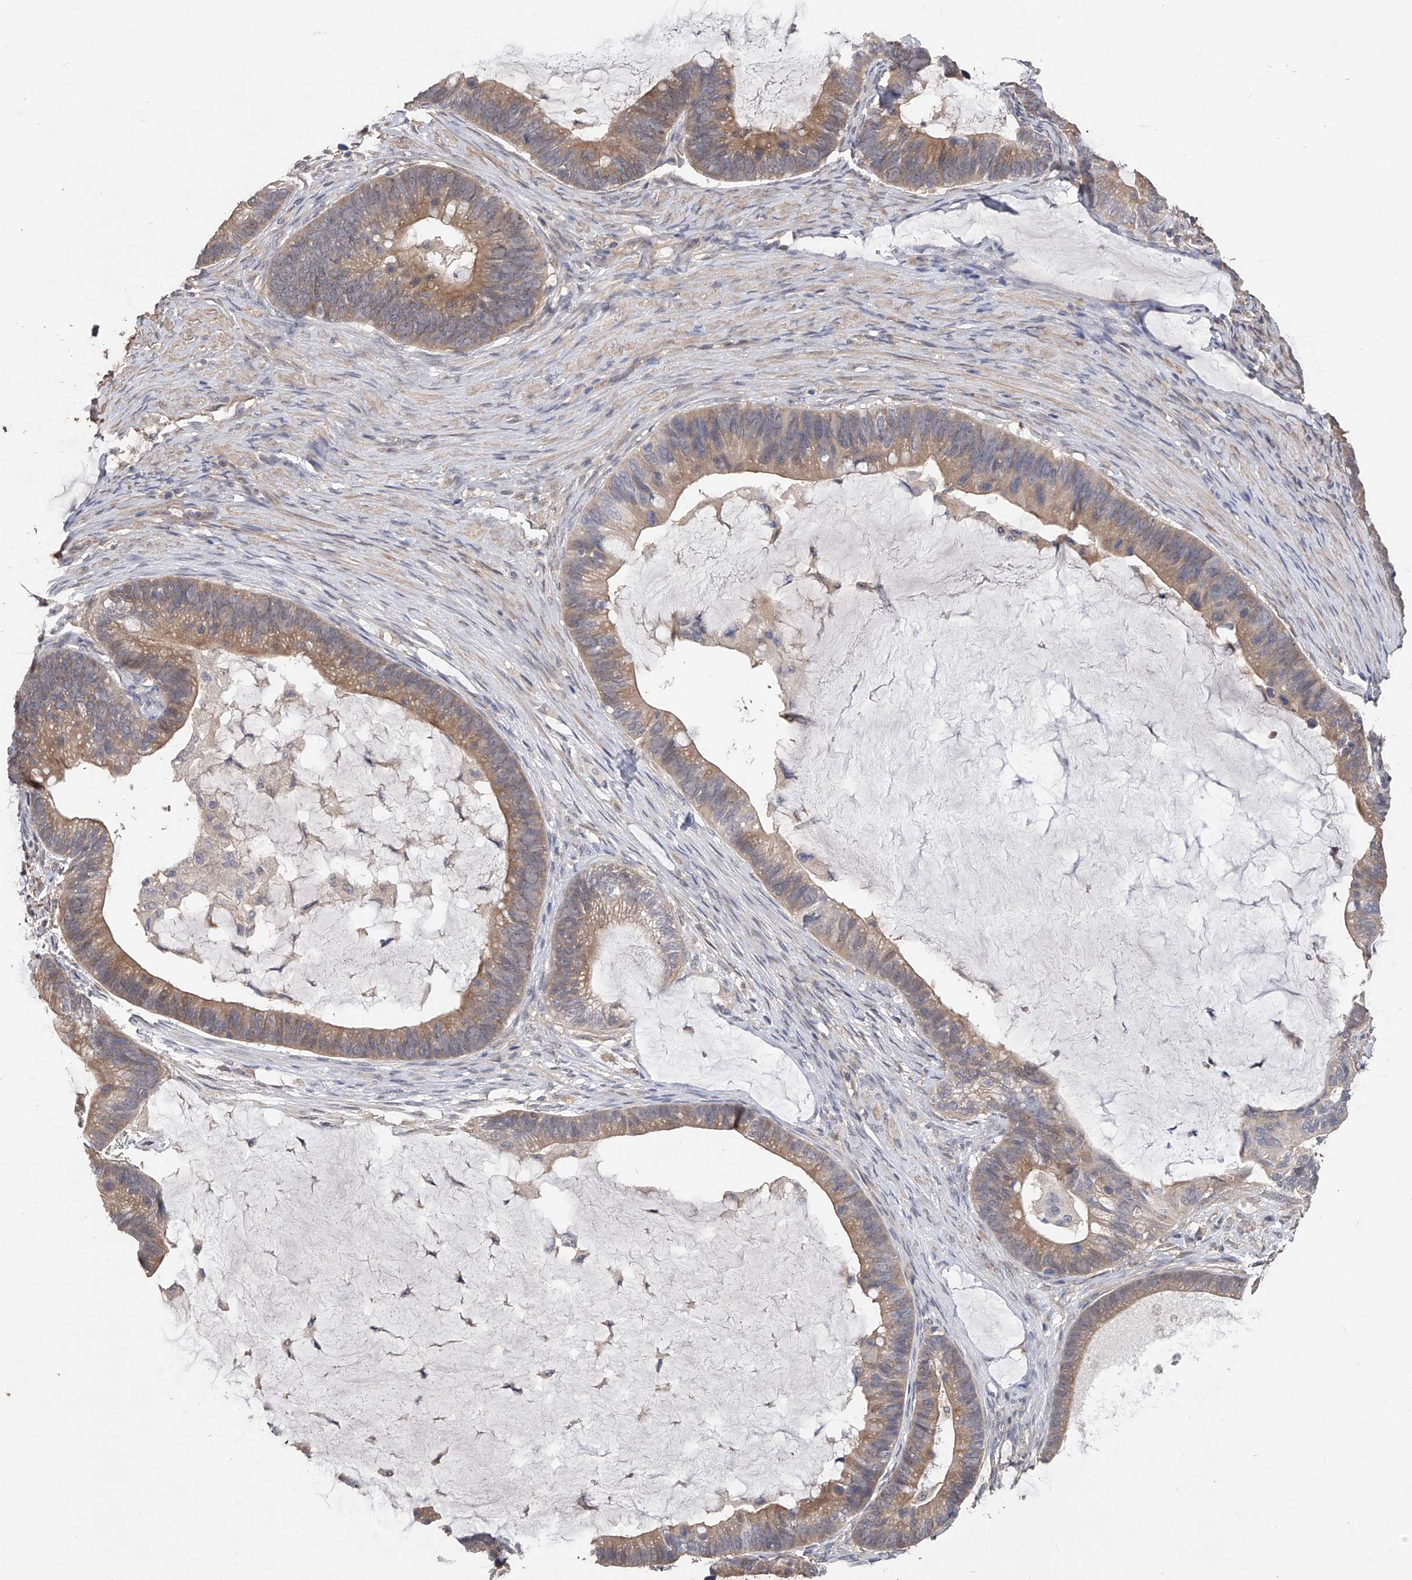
{"staining": {"intensity": "moderate", "quantity": ">75%", "location": "cytoplasmic/membranous"}, "tissue": "ovarian cancer", "cell_type": "Tumor cells", "image_type": "cancer", "snomed": [{"axis": "morphology", "description": "Cystadenocarcinoma, mucinous, NOS"}, {"axis": "topography", "description": "Ovary"}], "caption": "This is an image of immunohistochemistry (IHC) staining of ovarian cancer, which shows moderate positivity in the cytoplasmic/membranous of tumor cells.", "gene": "CFAP298", "patient": {"sex": "female", "age": 61}}